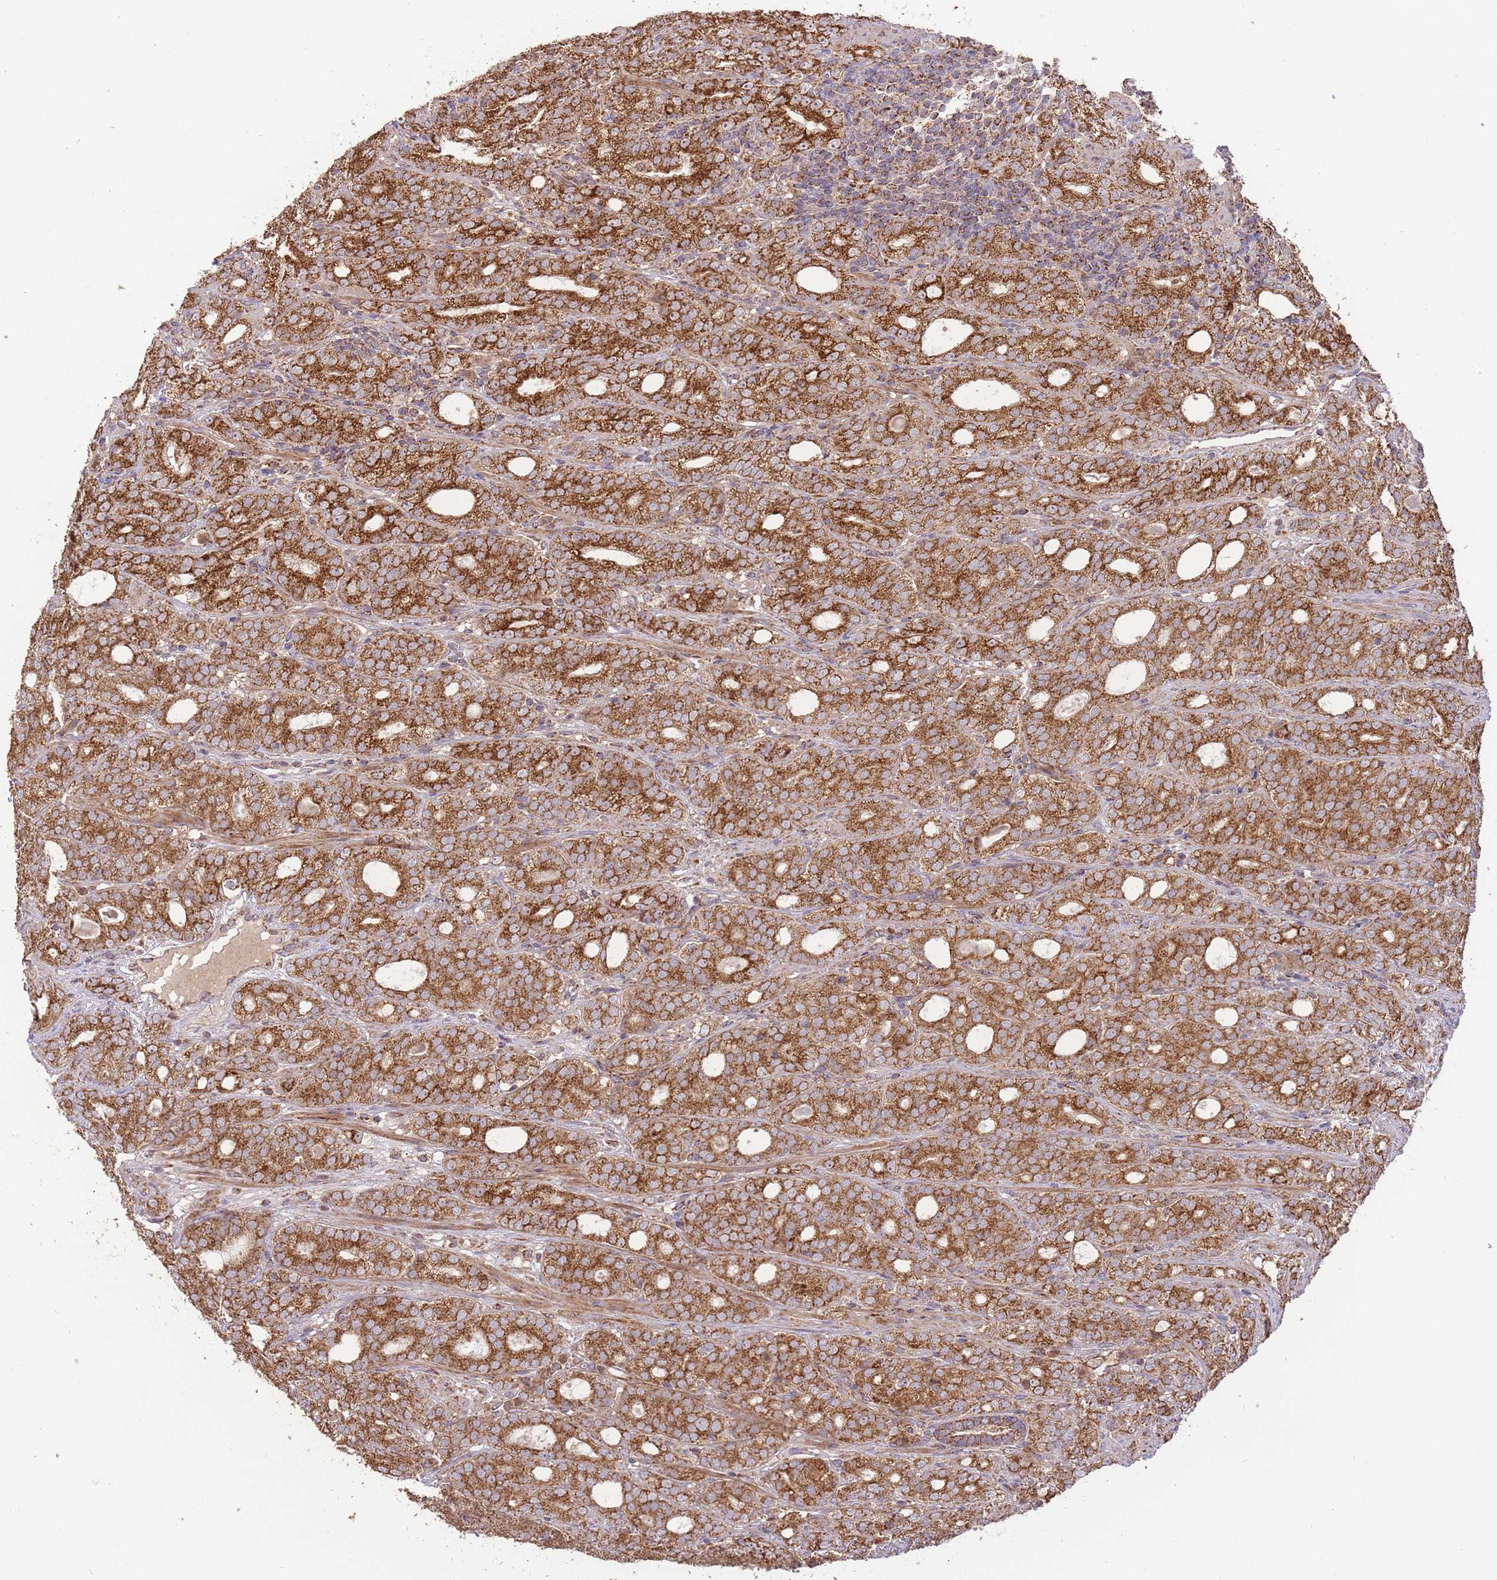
{"staining": {"intensity": "strong", "quantity": ">75%", "location": "cytoplasmic/membranous"}, "tissue": "prostate cancer", "cell_type": "Tumor cells", "image_type": "cancer", "snomed": [{"axis": "morphology", "description": "Adenocarcinoma, High grade"}, {"axis": "topography", "description": "Prostate"}], "caption": "Strong cytoplasmic/membranous expression is seen in about >75% of tumor cells in high-grade adenocarcinoma (prostate). Nuclei are stained in blue.", "gene": "PREP", "patient": {"sex": "male", "age": 64}}